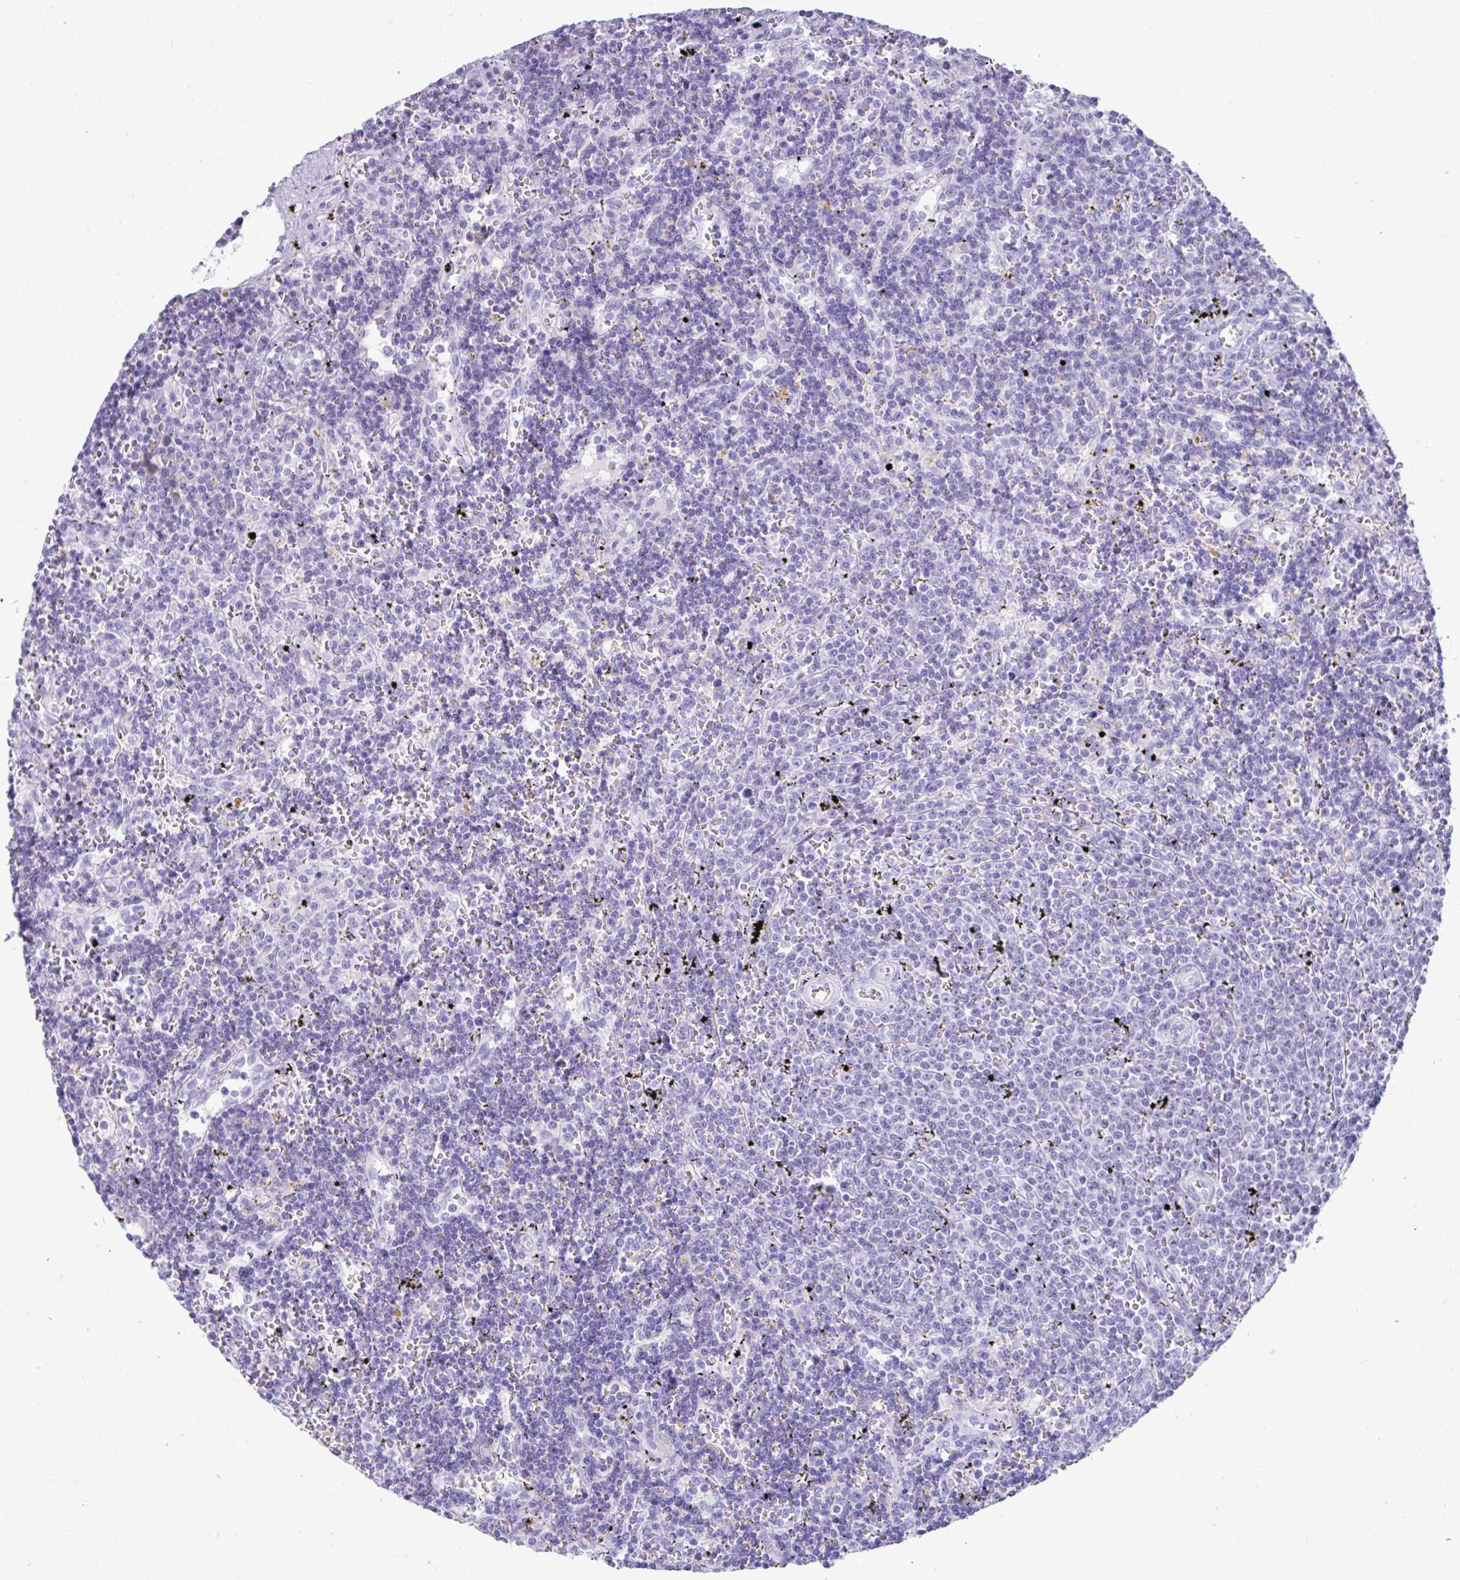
{"staining": {"intensity": "negative", "quantity": "none", "location": "none"}, "tissue": "lymphoma", "cell_type": "Tumor cells", "image_type": "cancer", "snomed": [{"axis": "morphology", "description": "Malignant lymphoma, non-Hodgkin's type, Low grade"}, {"axis": "topography", "description": "Spleen"}], "caption": "An IHC photomicrograph of low-grade malignant lymphoma, non-Hodgkin's type is shown. There is no staining in tumor cells of low-grade malignant lymphoma, non-Hodgkin's type. (Brightfield microscopy of DAB IHC at high magnification).", "gene": "PSCA", "patient": {"sex": "male", "age": 60}}